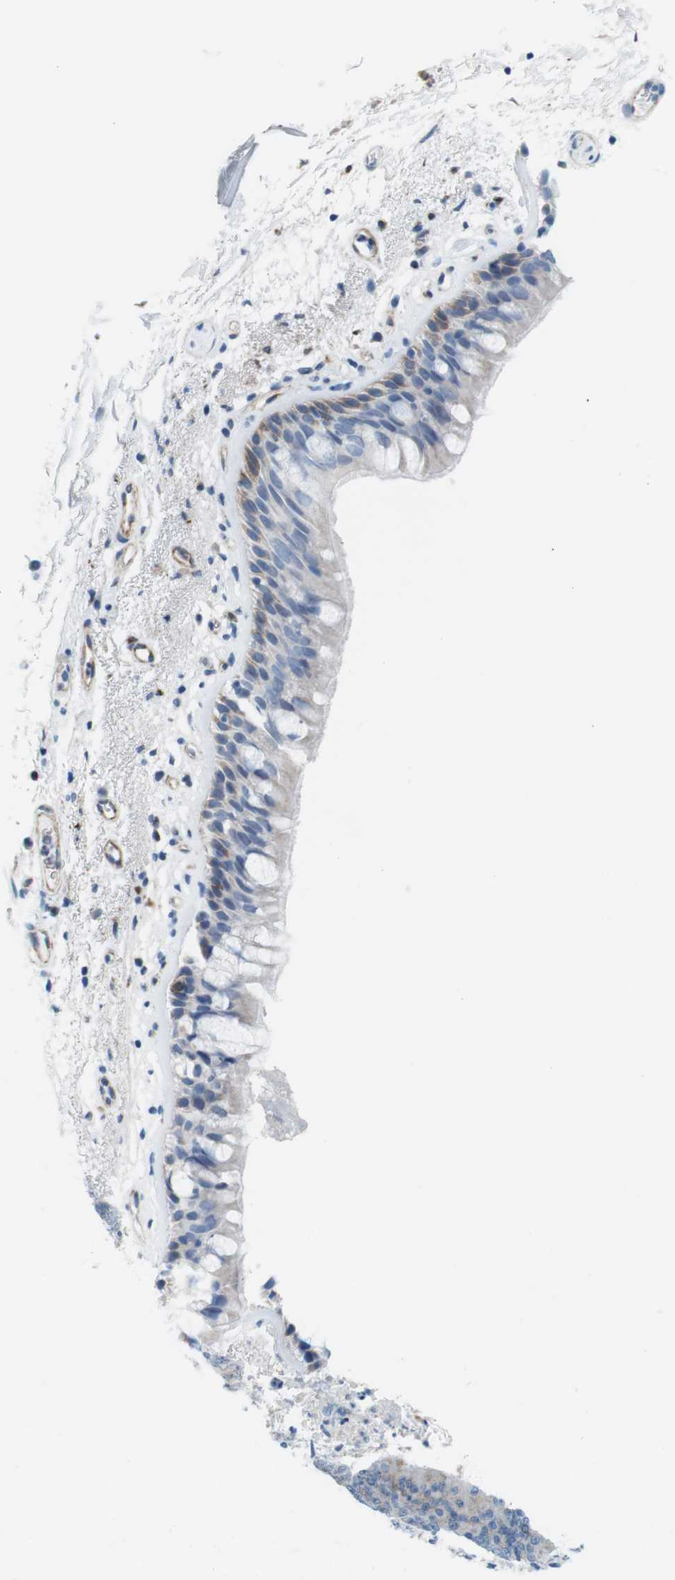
{"staining": {"intensity": "negative", "quantity": "none", "location": "none"}, "tissue": "bronchus", "cell_type": "Respiratory epithelial cells", "image_type": "normal", "snomed": [{"axis": "morphology", "description": "Normal tissue, NOS"}, {"axis": "morphology", "description": "Adenocarcinoma, NOS"}, {"axis": "topography", "description": "Bronchus"}, {"axis": "topography", "description": "Lung"}], "caption": "Immunohistochemical staining of normal human bronchus exhibits no significant staining in respiratory epithelial cells. The staining is performed using DAB brown chromogen with nuclei counter-stained in using hematoxylin.", "gene": "MYH9", "patient": {"sex": "female", "age": 54}}